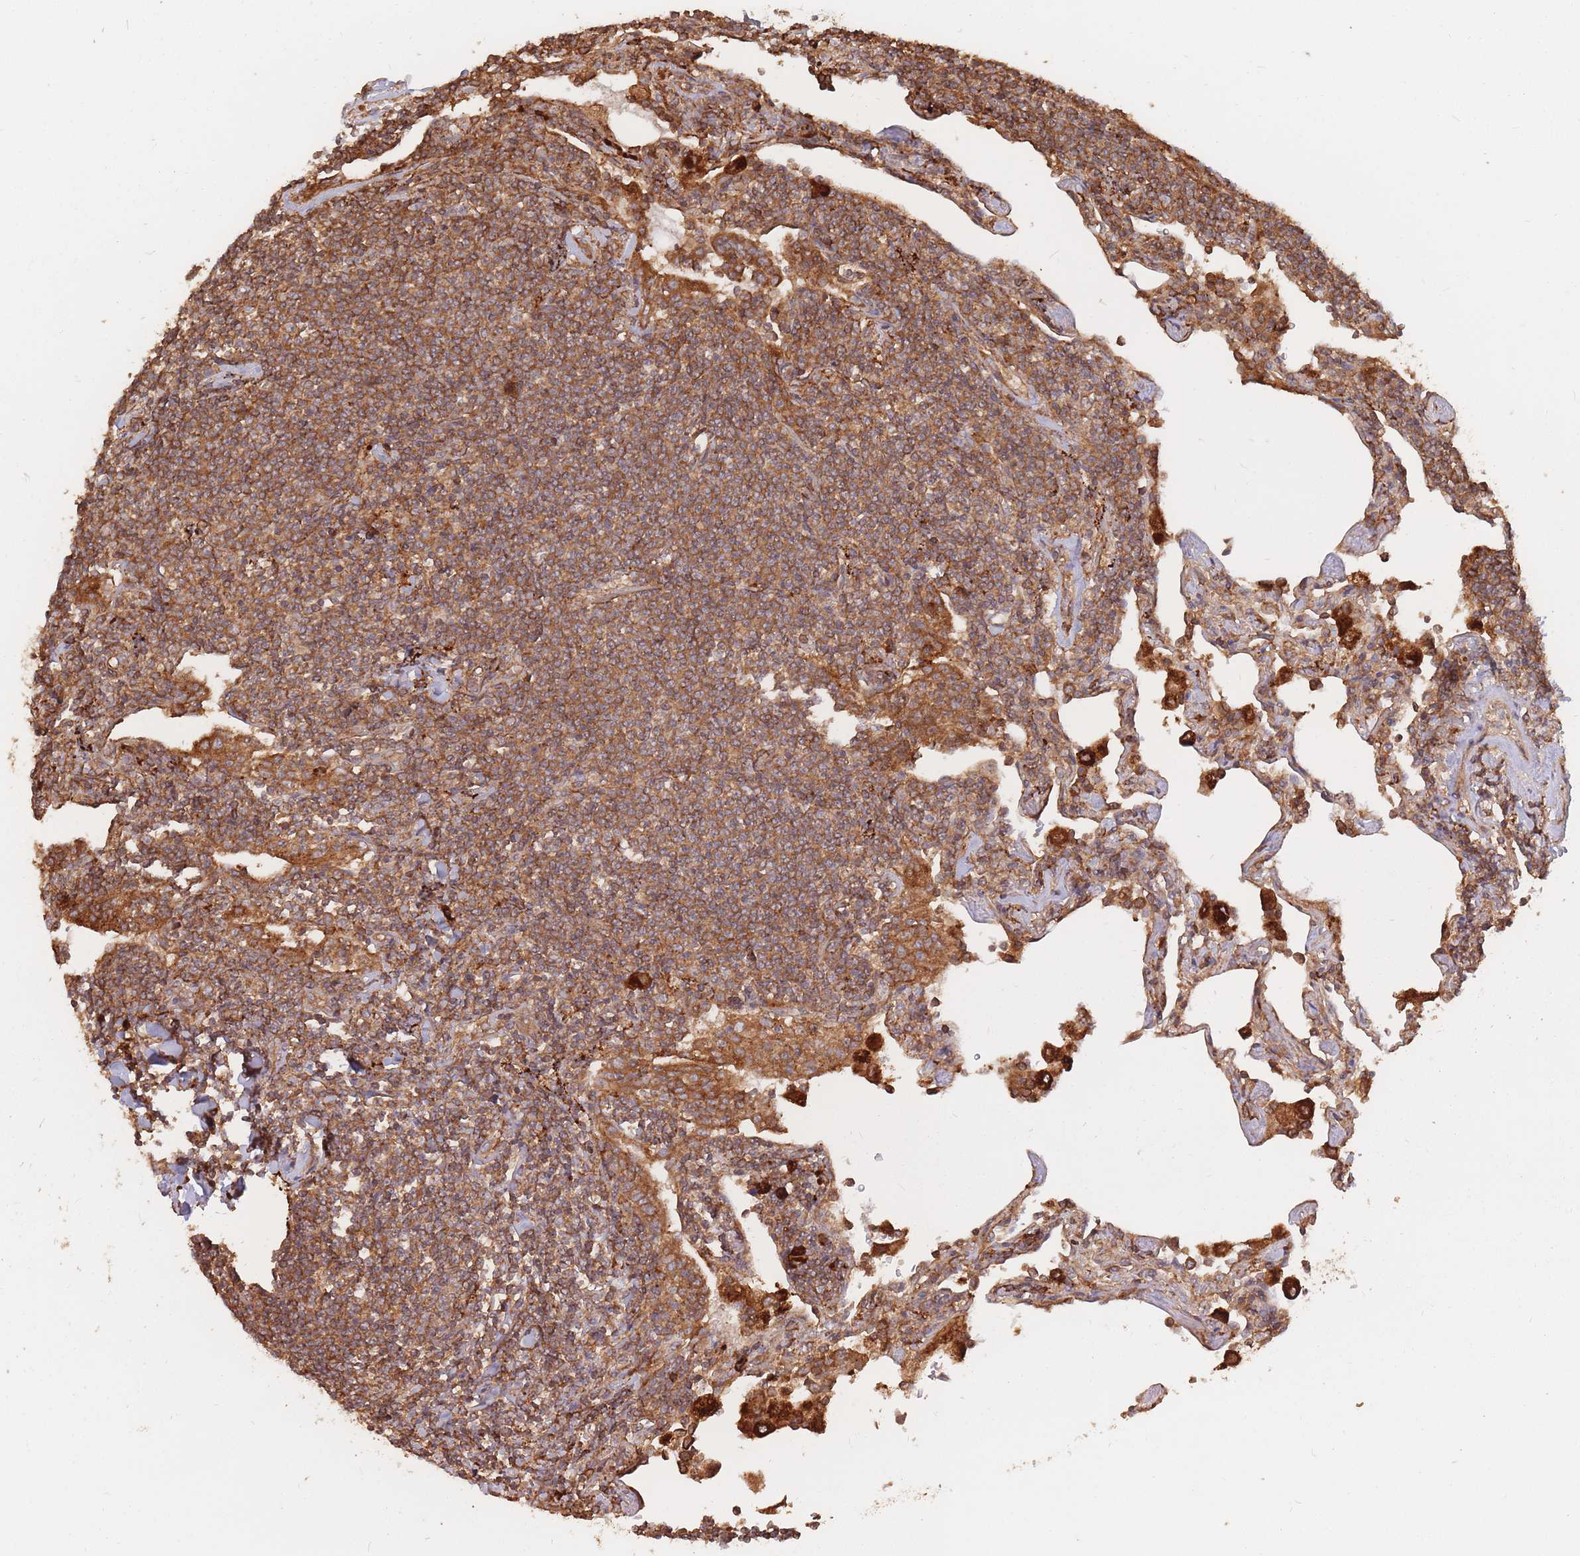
{"staining": {"intensity": "moderate", "quantity": ">75%", "location": "cytoplasmic/membranous"}, "tissue": "lymphoma", "cell_type": "Tumor cells", "image_type": "cancer", "snomed": [{"axis": "morphology", "description": "Malignant lymphoma, non-Hodgkin's type, Low grade"}, {"axis": "topography", "description": "Lung"}], "caption": "Protein positivity by immunohistochemistry (IHC) shows moderate cytoplasmic/membranous positivity in approximately >75% of tumor cells in lymphoma. (Stains: DAB in brown, nuclei in blue, Microscopy: brightfield microscopy at high magnification).", "gene": "RASSF2", "patient": {"sex": "female", "age": 71}}